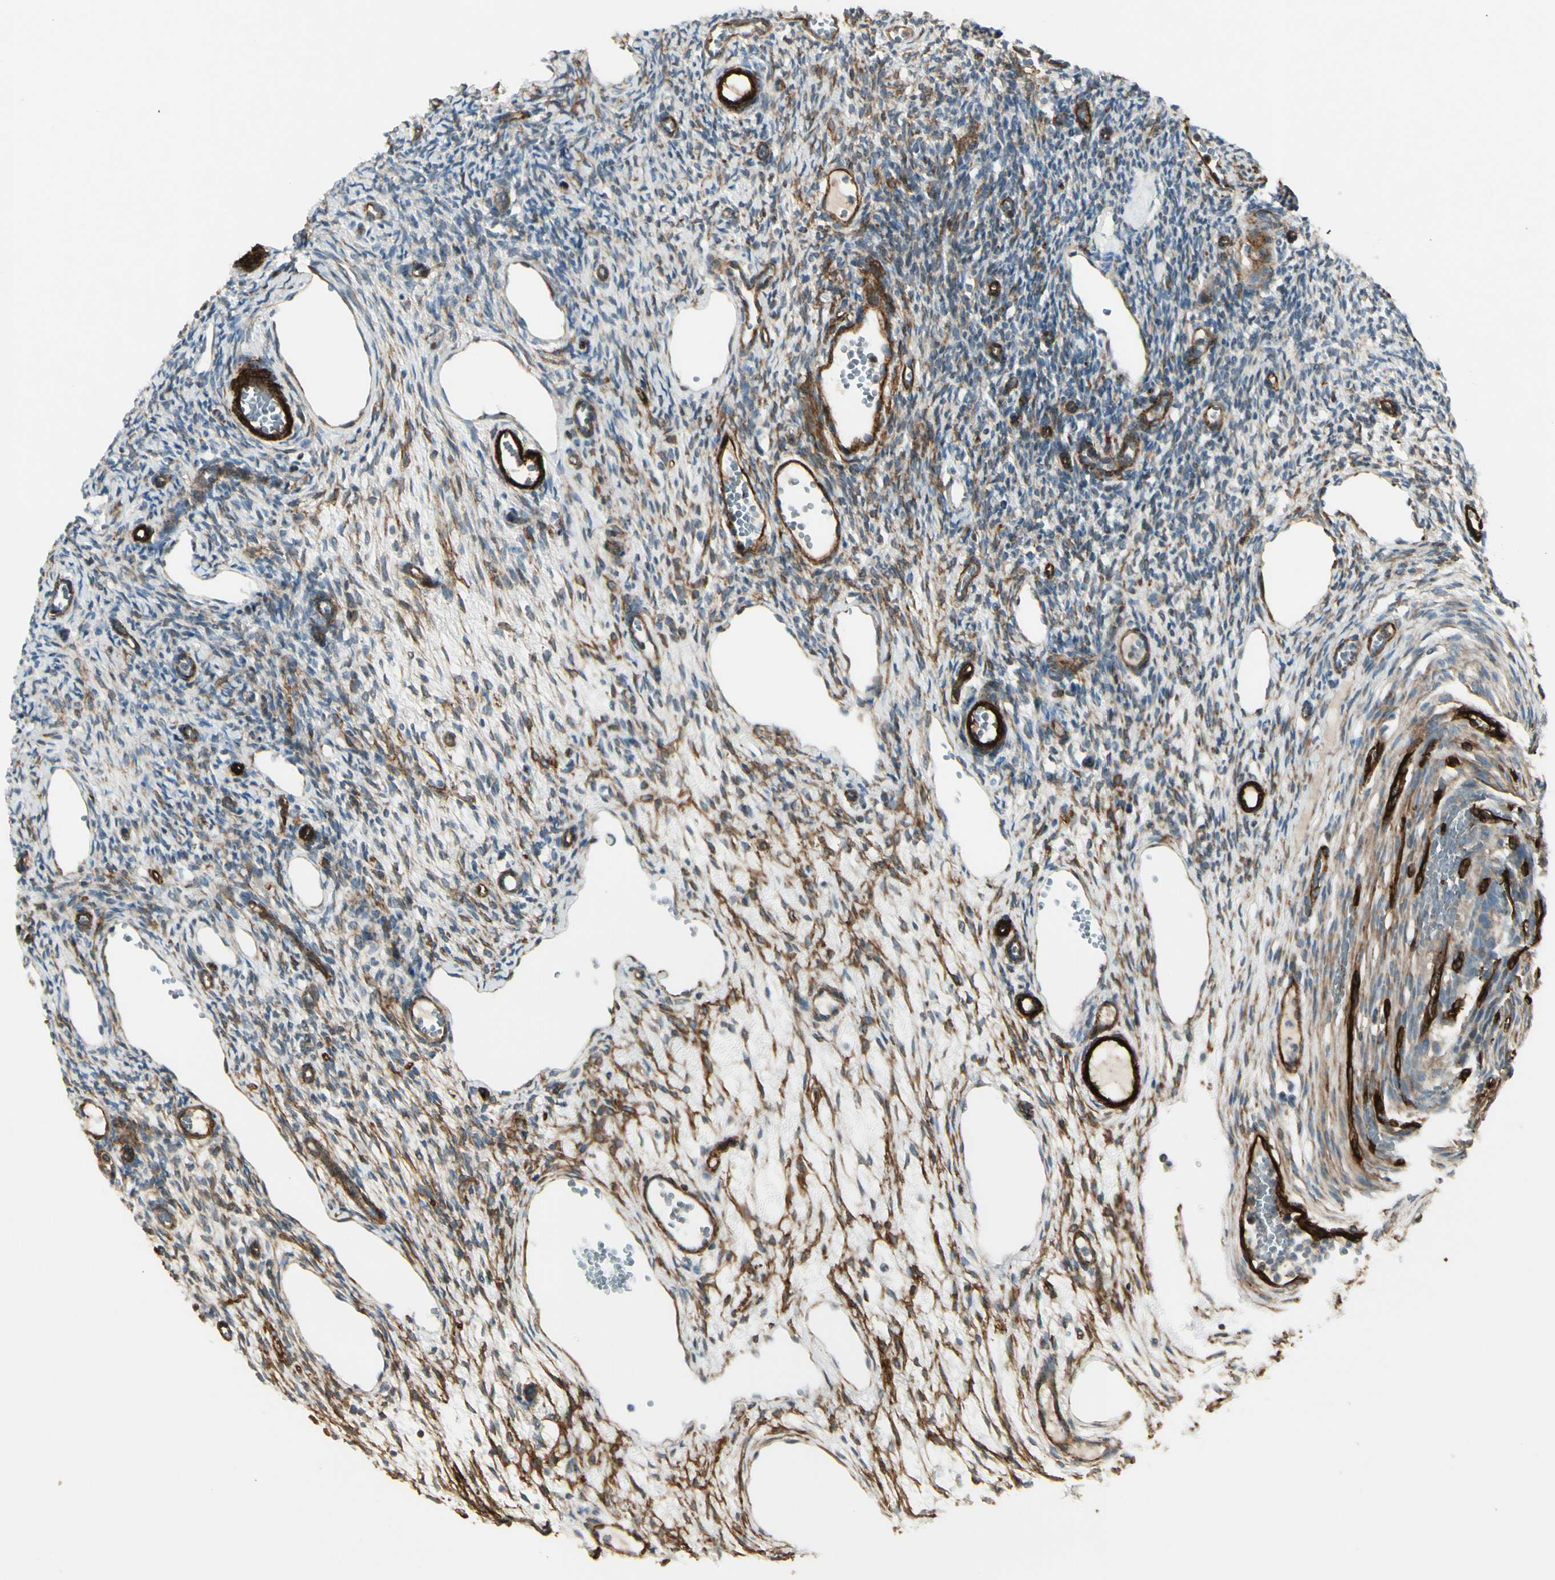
{"staining": {"intensity": "moderate", "quantity": "<25%", "location": "cytoplasmic/membranous"}, "tissue": "ovary", "cell_type": "Ovarian stroma cells", "image_type": "normal", "snomed": [{"axis": "morphology", "description": "Normal tissue, NOS"}, {"axis": "topography", "description": "Ovary"}], "caption": "A histopathology image of human ovary stained for a protein reveals moderate cytoplasmic/membranous brown staining in ovarian stroma cells.", "gene": "MCAM", "patient": {"sex": "female", "age": 33}}